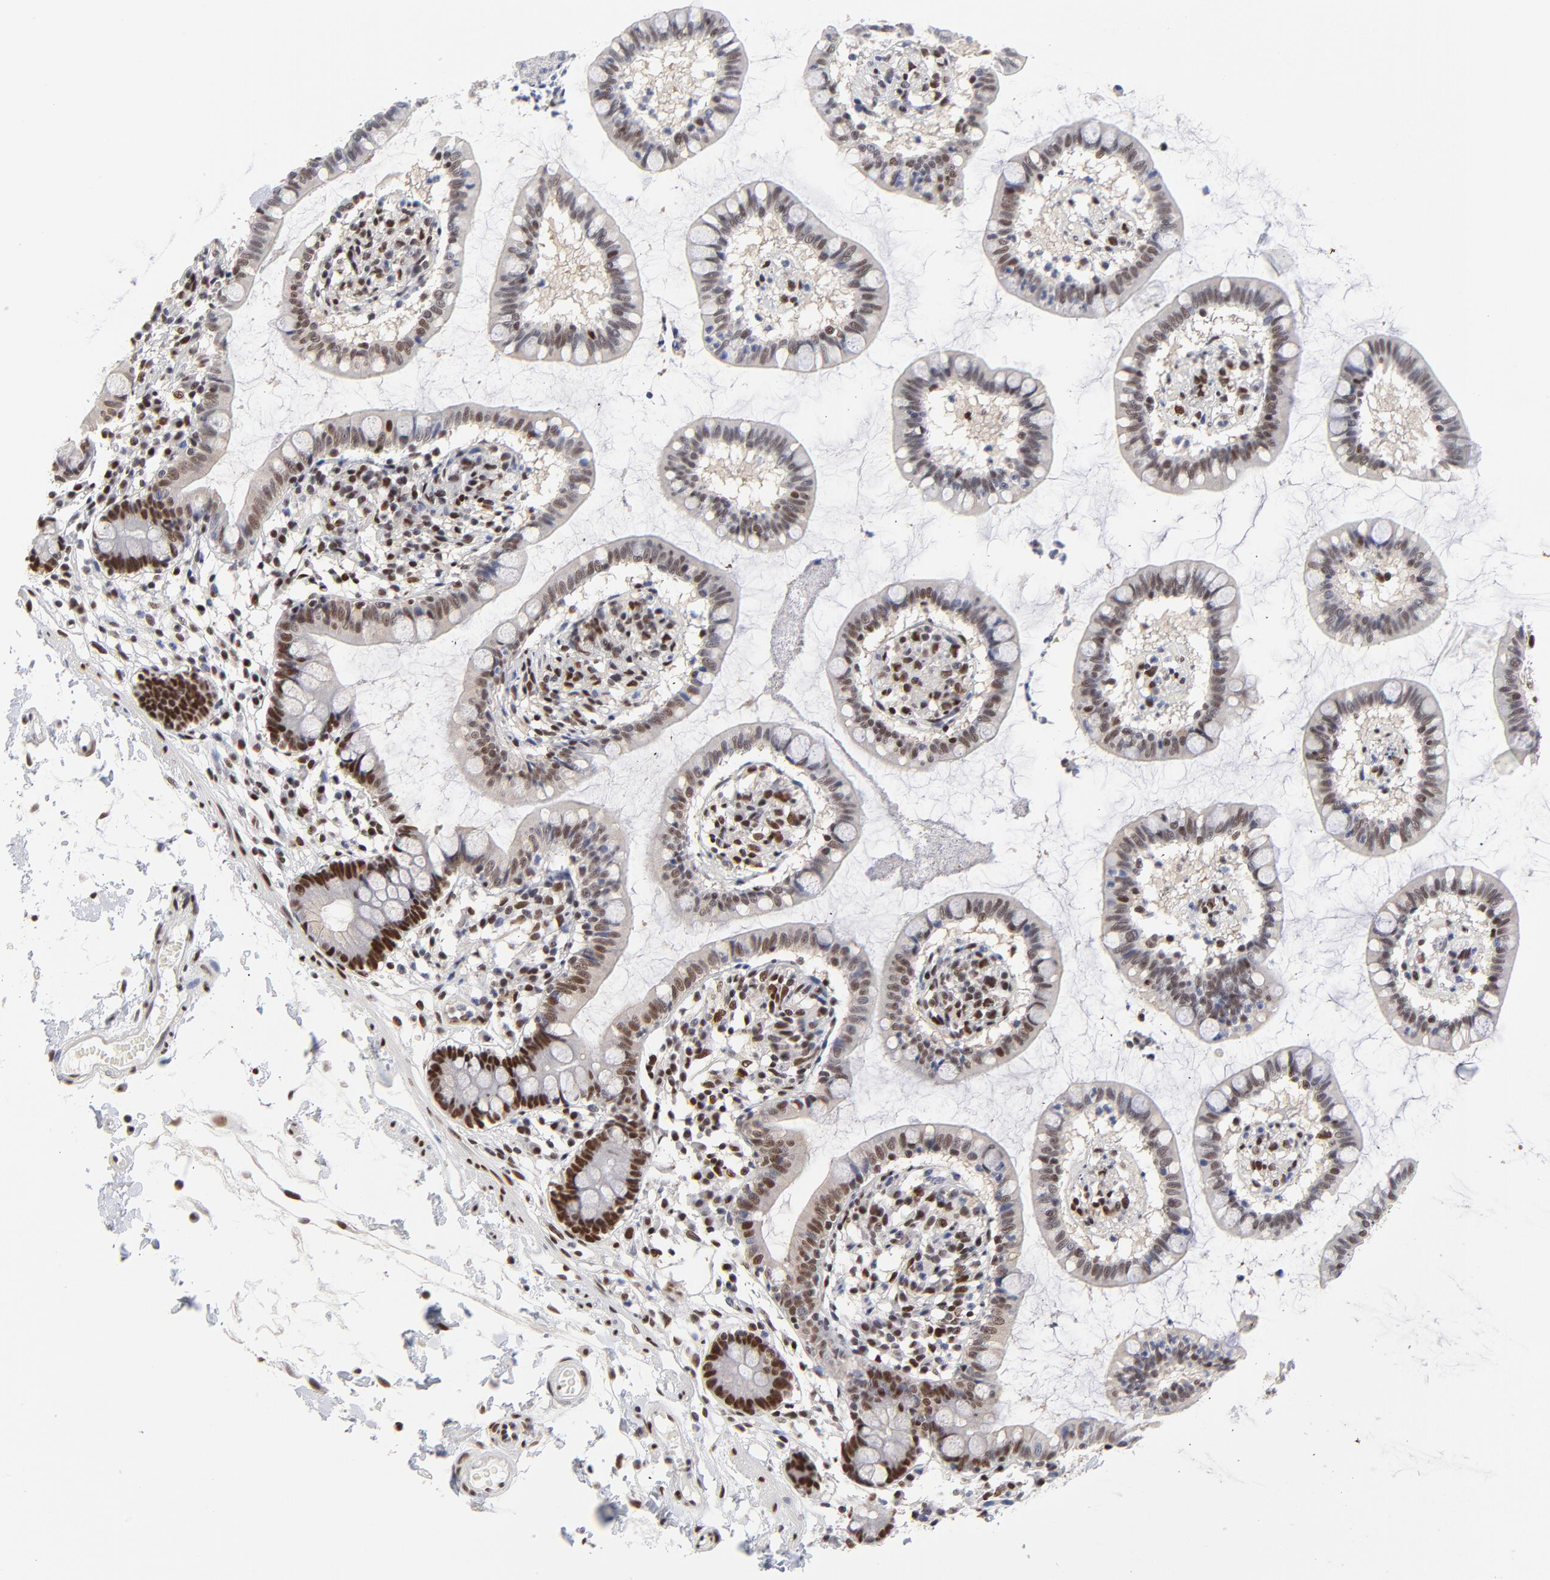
{"staining": {"intensity": "strong", "quantity": ">75%", "location": "nuclear"}, "tissue": "small intestine", "cell_type": "Glandular cells", "image_type": "normal", "snomed": [{"axis": "morphology", "description": "Normal tissue, NOS"}, {"axis": "topography", "description": "Small intestine"}], "caption": "Small intestine stained for a protein exhibits strong nuclear positivity in glandular cells. Nuclei are stained in blue.", "gene": "ZMYM3", "patient": {"sex": "female", "age": 61}}